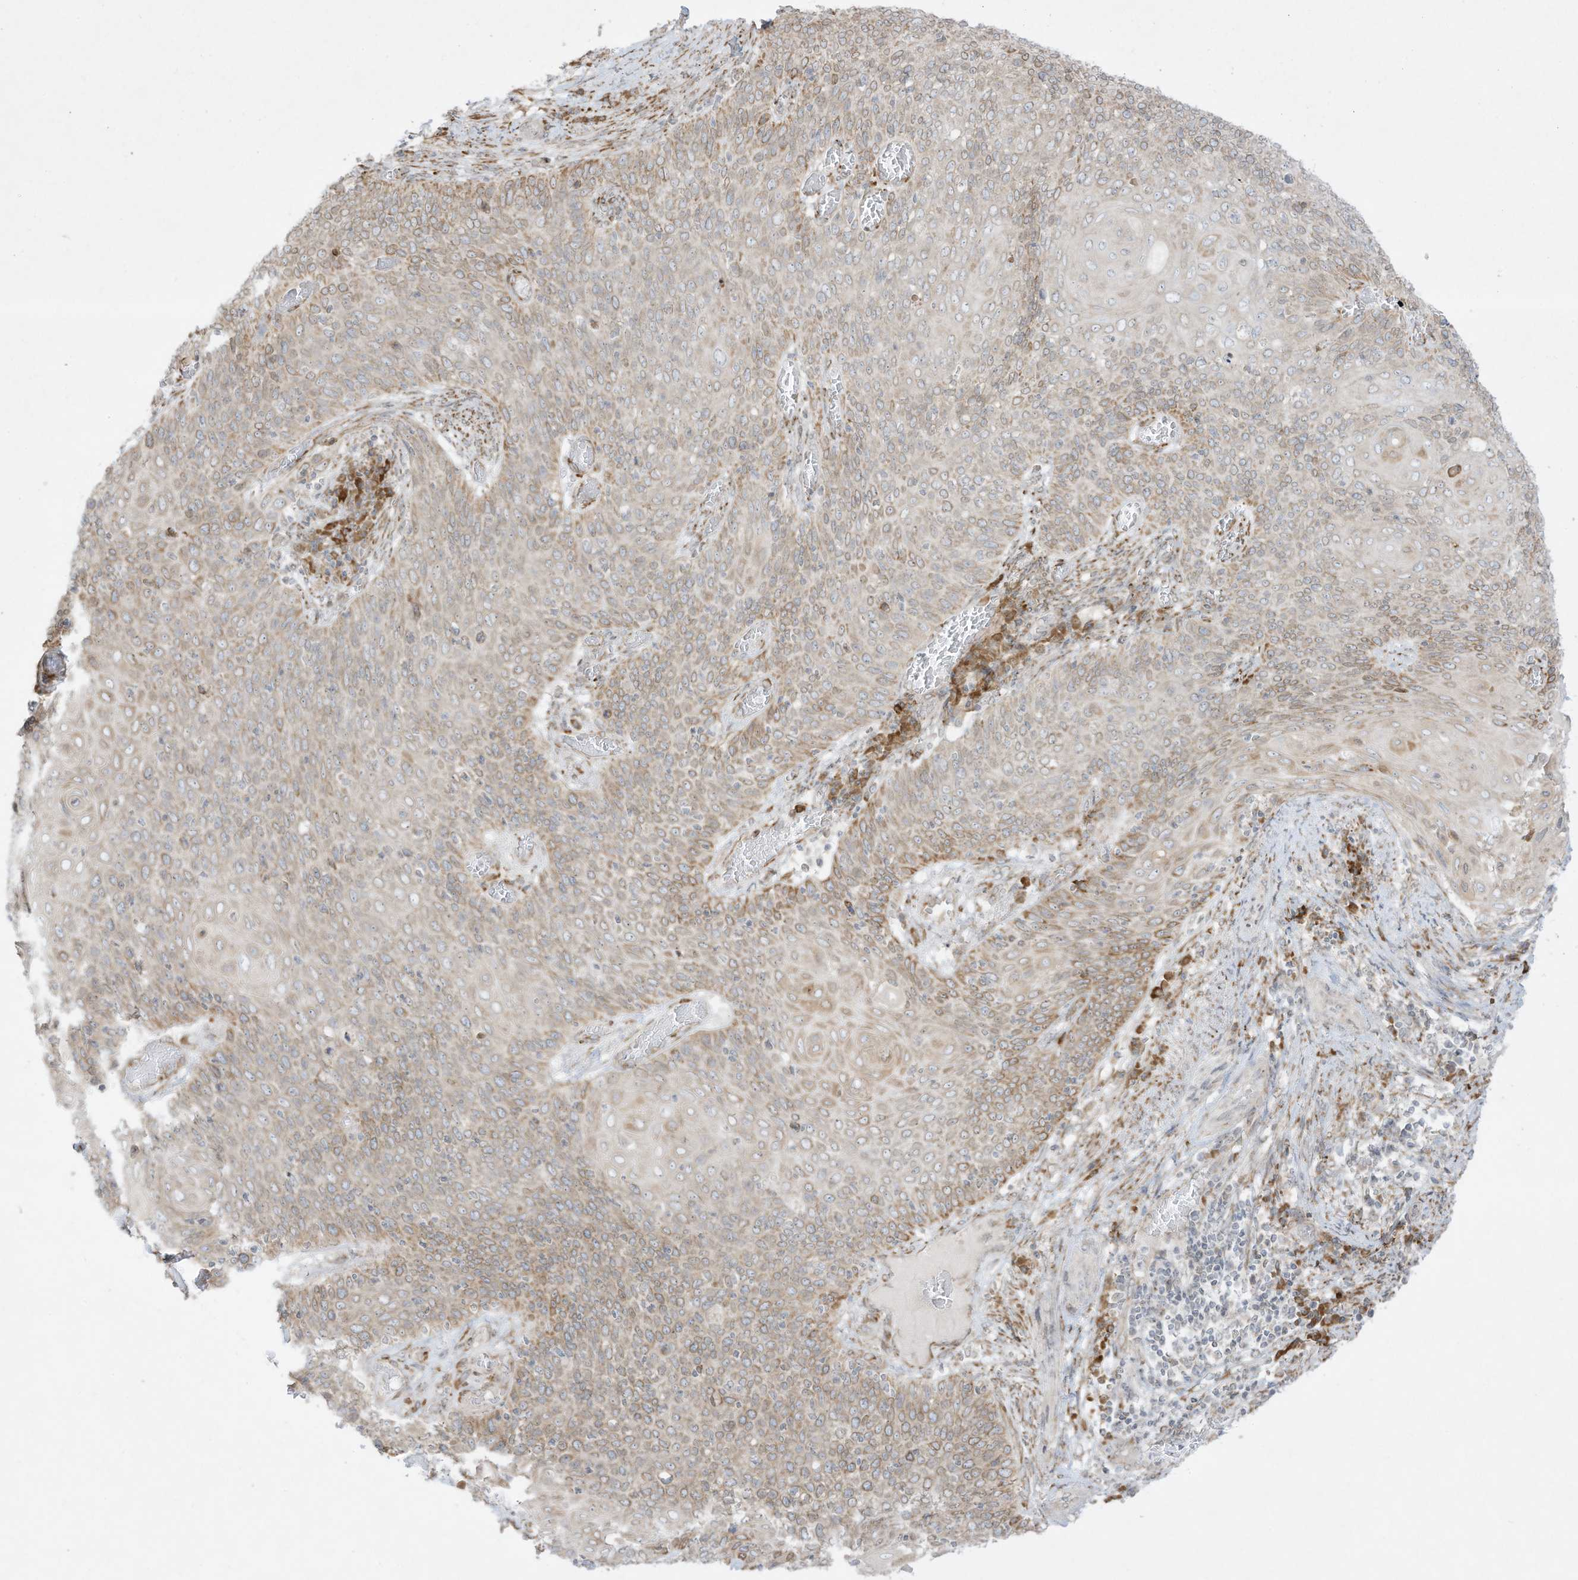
{"staining": {"intensity": "weak", "quantity": "<25%", "location": "cytoplasmic/membranous"}, "tissue": "cervical cancer", "cell_type": "Tumor cells", "image_type": "cancer", "snomed": [{"axis": "morphology", "description": "Squamous cell carcinoma, NOS"}, {"axis": "topography", "description": "Cervix"}], "caption": "Tumor cells show no significant positivity in squamous cell carcinoma (cervical).", "gene": "PTK6", "patient": {"sex": "female", "age": 39}}